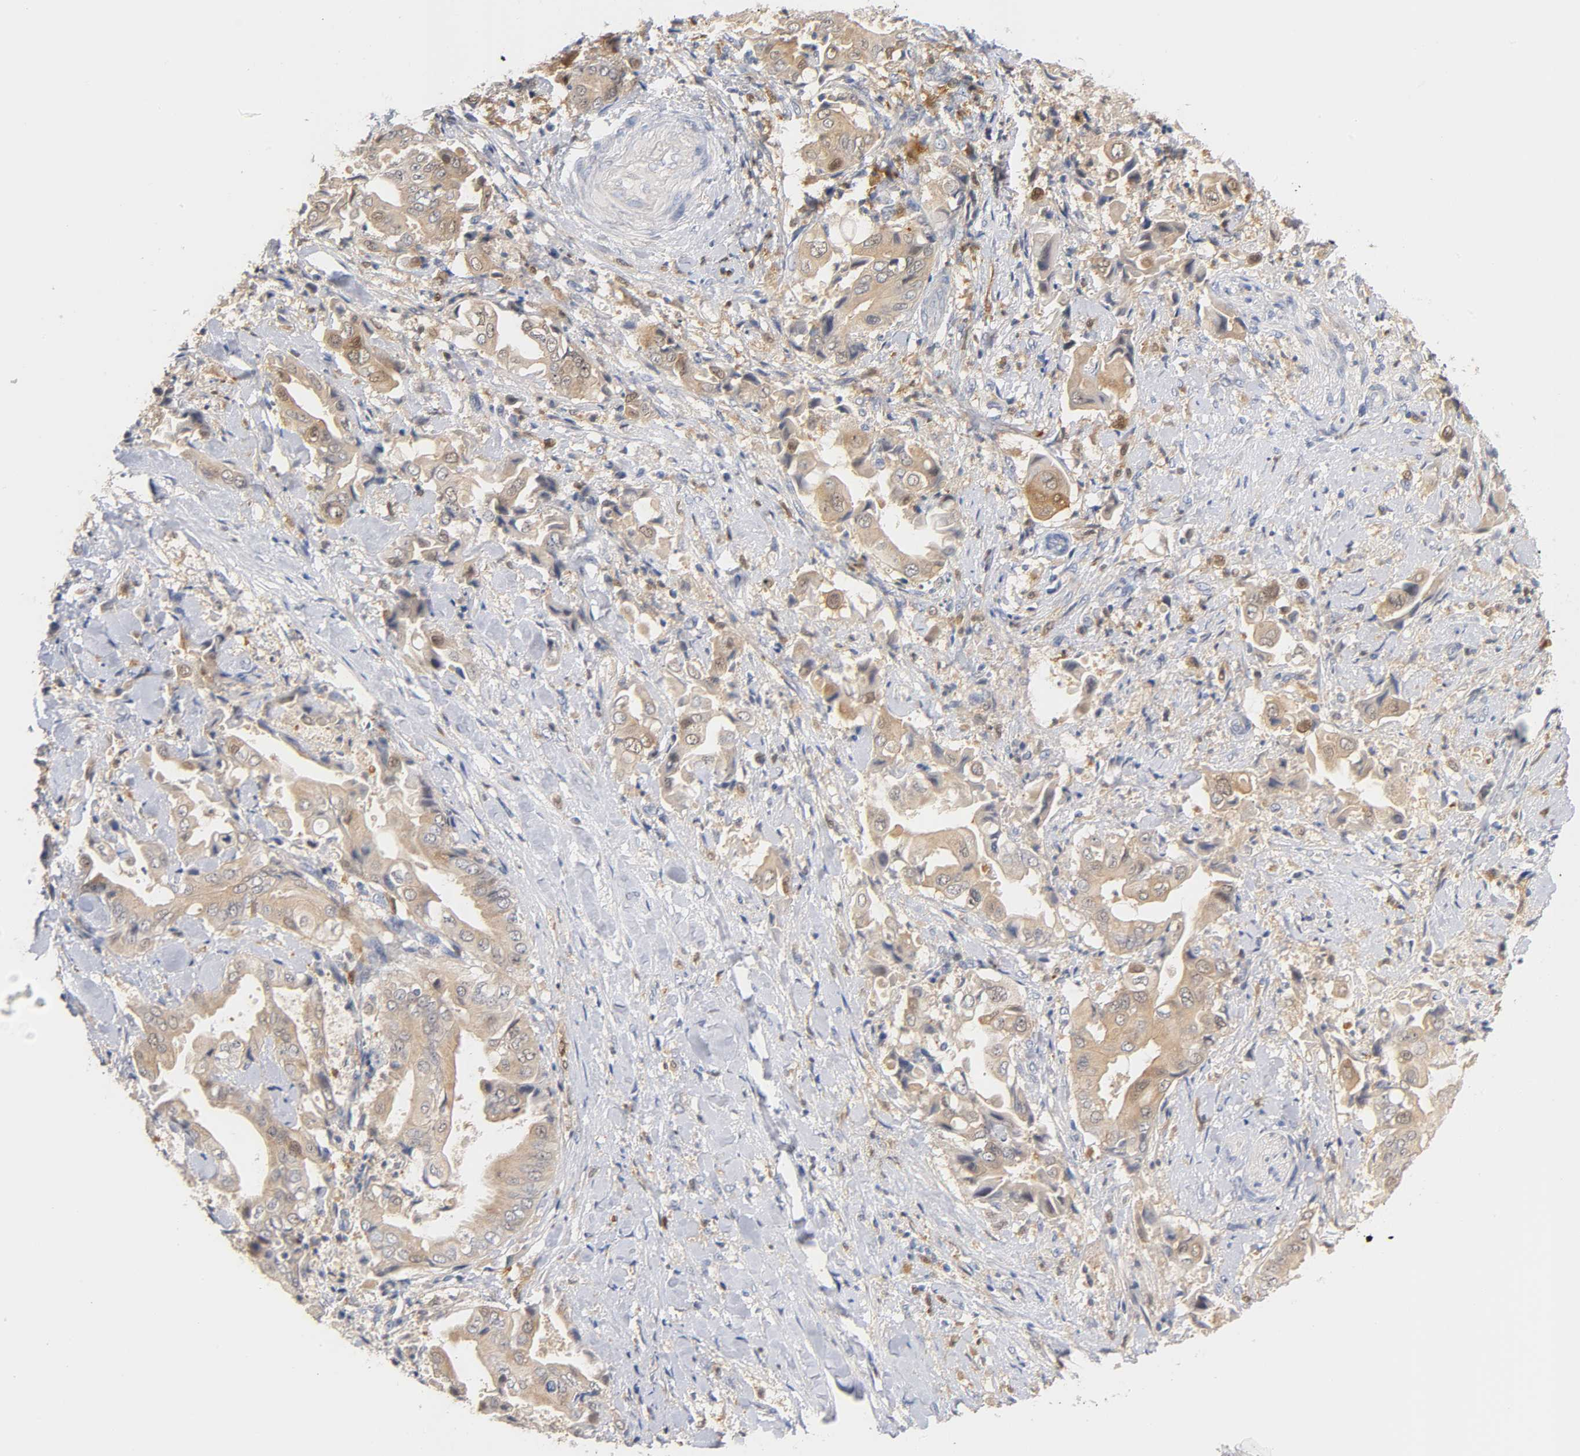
{"staining": {"intensity": "weak", "quantity": ">75%", "location": "cytoplasmic/membranous"}, "tissue": "liver cancer", "cell_type": "Tumor cells", "image_type": "cancer", "snomed": [{"axis": "morphology", "description": "Cholangiocarcinoma"}, {"axis": "topography", "description": "Liver"}], "caption": "Immunohistochemical staining of human liver cancer shows low levels of weak cytoplasmic/membranous protein staining in approximately >75% of tumor cells.", "gene": "IL18", "patient": {"sex": "male", "age": 58}}